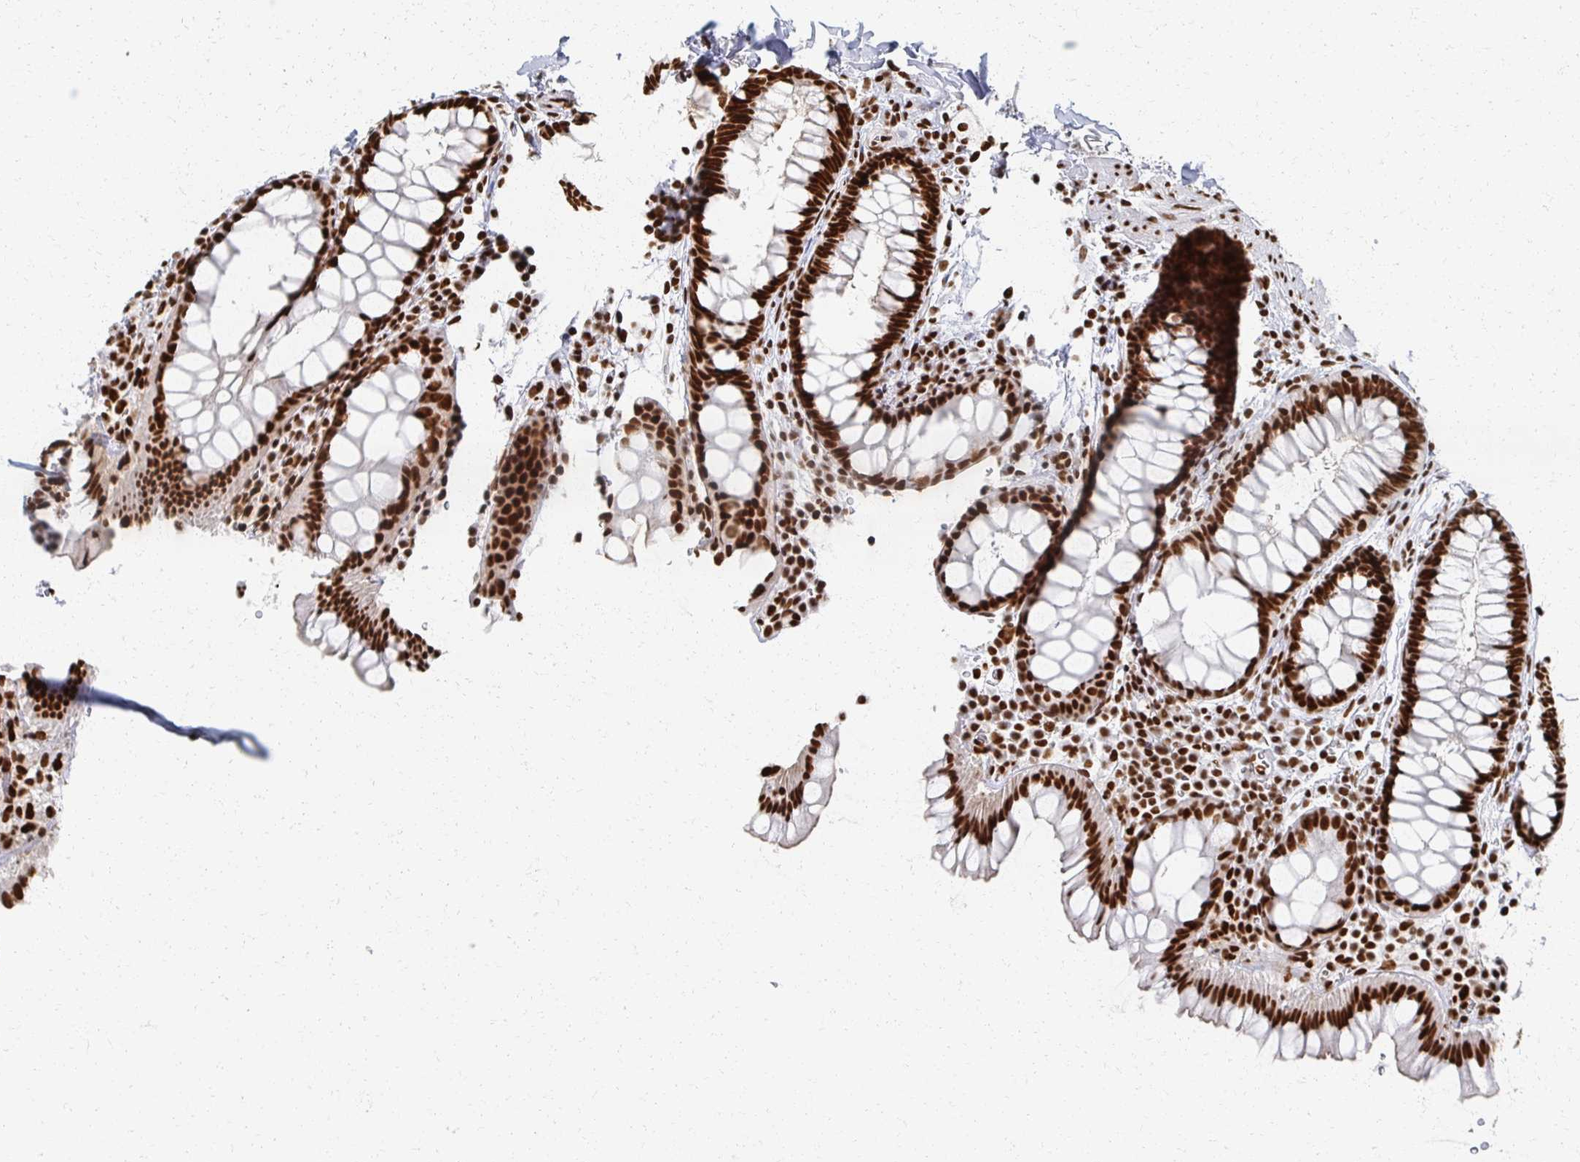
{"staining": {"intensity": "strong", "quantity": ">75%", "location": "nuclear"}, "tissue": "rectum", "cell_type": "Glandular cells", "image_type": "normal", "snomed": [{"axis": "morphology", "description": "Normal tissue, NOS"}, {"axis": "topography", "description": "Rectum"}, {"axis": "topography", "description": "Peripheral nerve tissue"}], "caption": "About >75% of glandular cells in normal rectum reveal strong nuclear protein staining as visualized by brown immunohistochemical staining.", "gene": "RBBP4", "patient": {"sex": "female", "age": 69}}